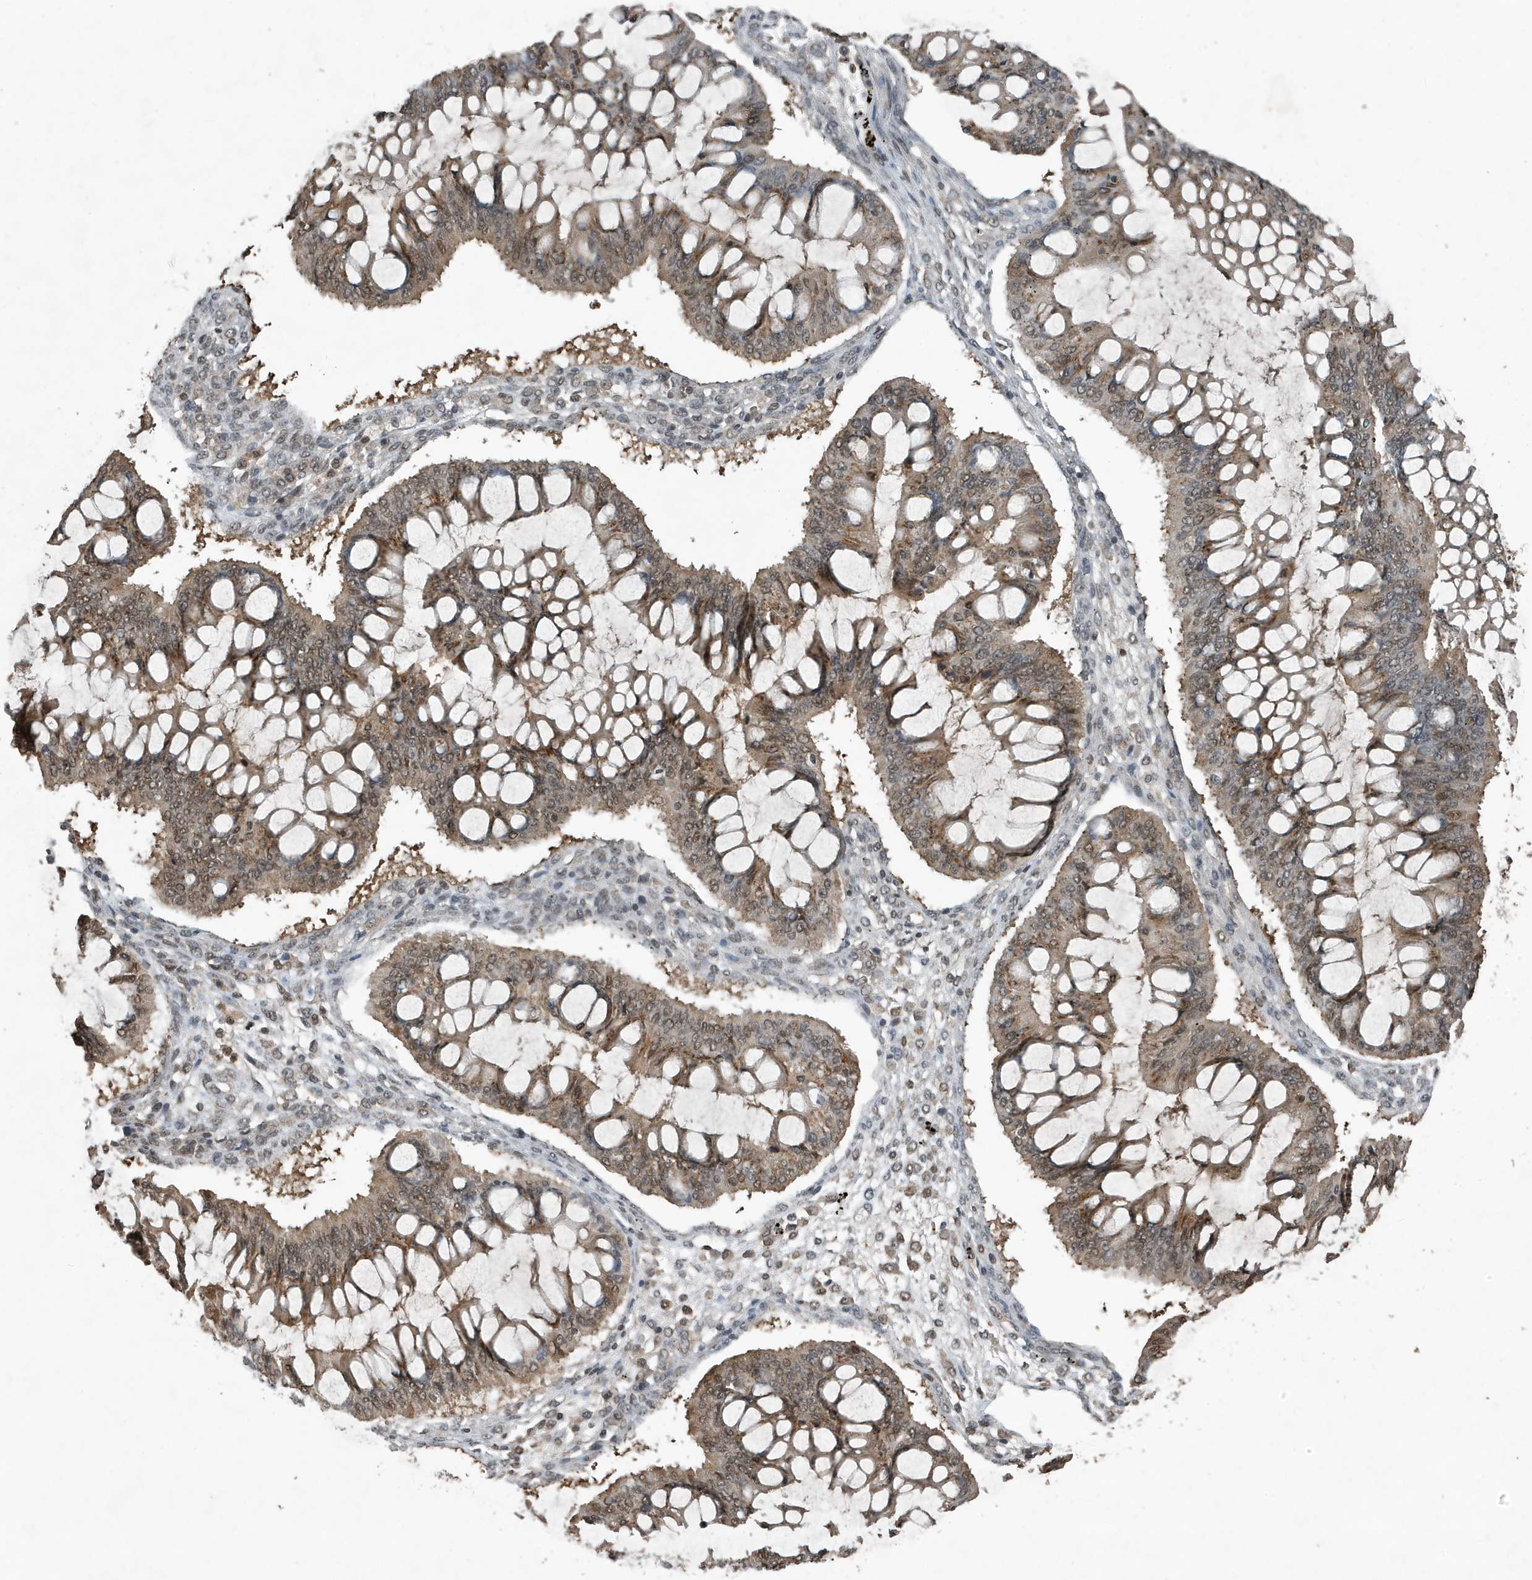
{"staining": {"intensity": "moderate", "quantity": "25%-75%", "location": "cytoplasmic/membranous,nuclear"}, "tissue": "ovarian cancer", "cell_type": "Tumor cells", "image_type": "cancer", "snomed": [{"axis": "morphology", "description": "Cystadenocarcinoma, mucinous, NOS"}, {"axis": "topography", "description": "Ovary"}], "caption": "This histopathology image shows immunohistochemistry staining of ovarian mucinous cystadenocarcinoma, with medium moderate cytoplasmic/membranous and nuclear staining in about 25%-75% of tumor cells.", "gene": "HSPA1A", "patient": {"sex": "female", "age": 73}}